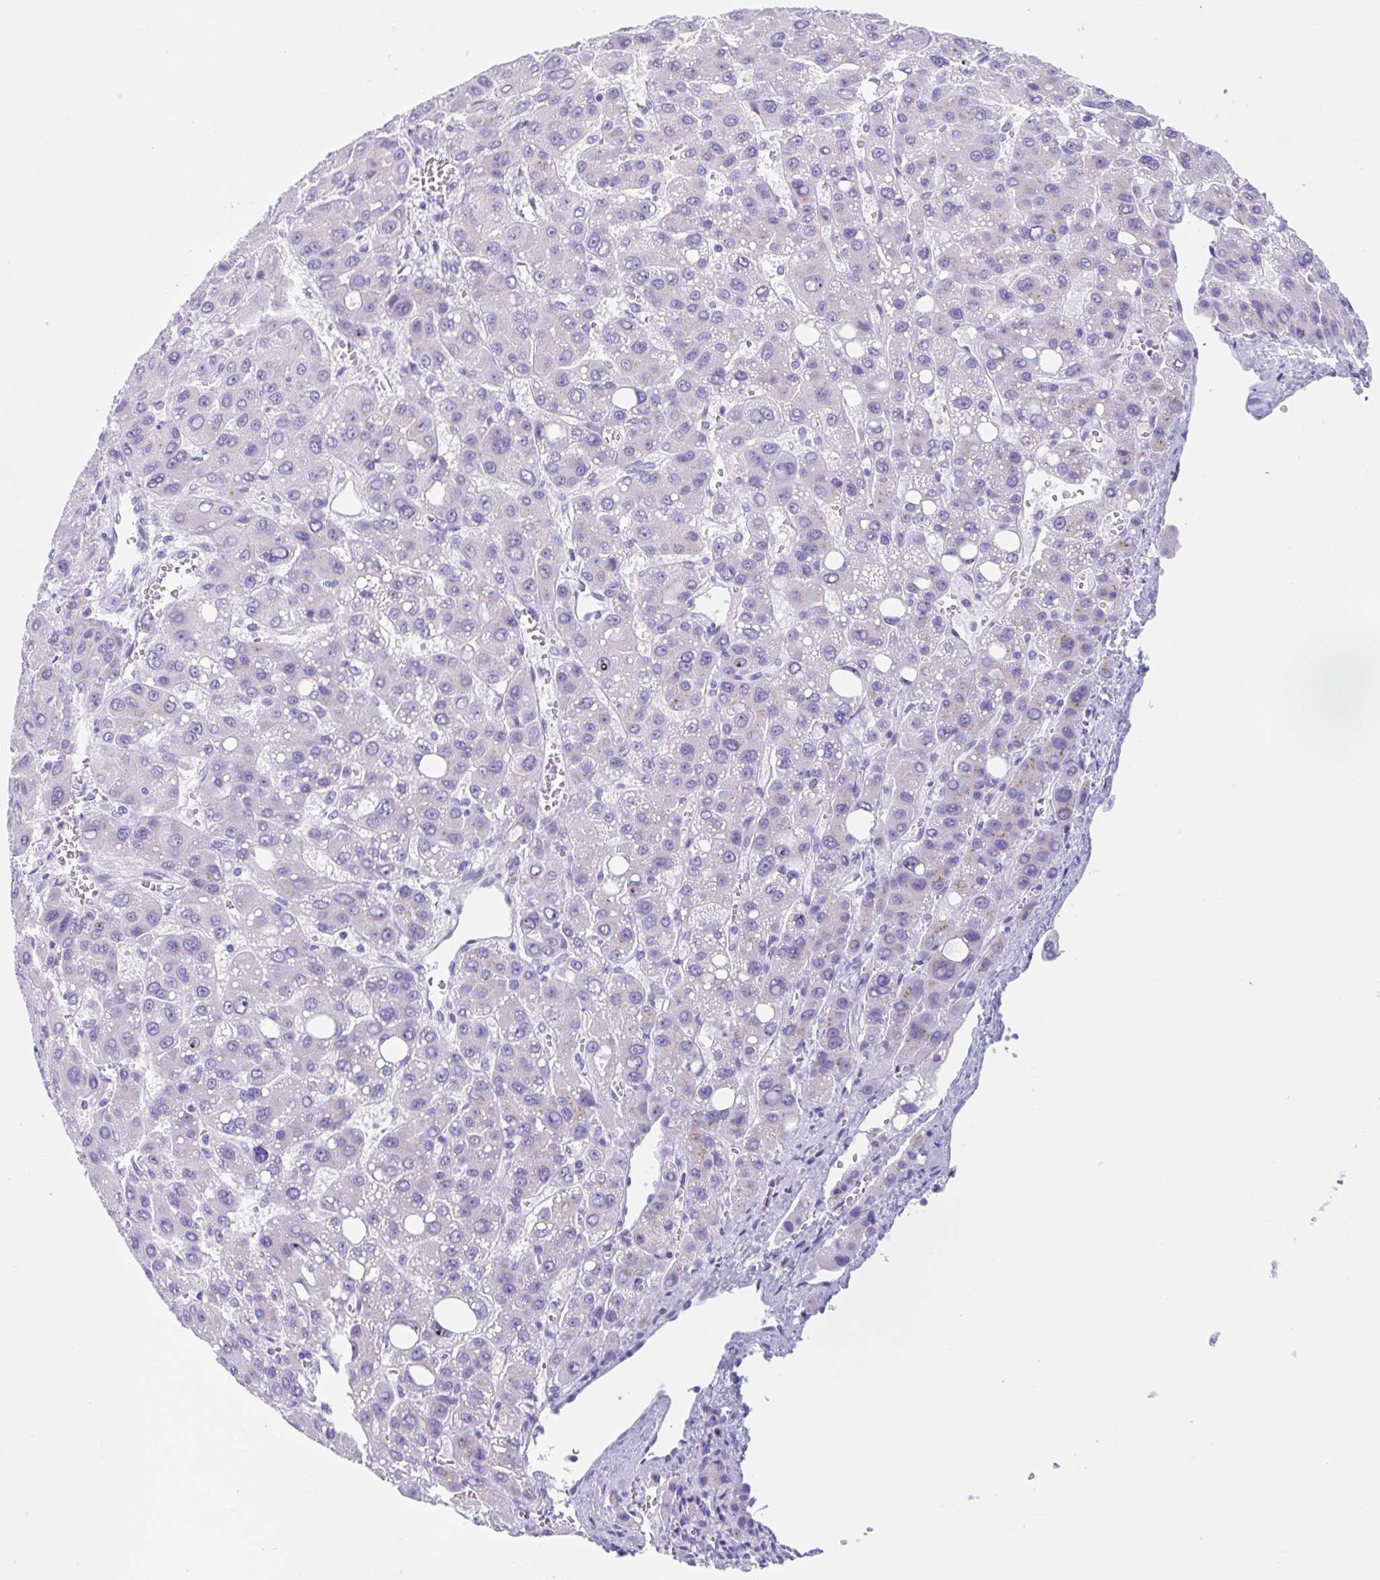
{"staining": {"intensity": "negative", "quantity": "none", "location": "none"}, "tissue": "liver cancer", "cell_type": "Tumor cells", "image_type": "cancer", "snomed": [{"axis": "morphology", "description": "Carcinoma, Hepatocellular, NOS"}, {"axis": "topography", "description": "Liver"}], "caption": "Immunohistochemistry (IHC) micrograph of neoplastic tissue: human liver hepatocellular carcinoma stained with DAB (3,3'-diaminobenzidine) reveals no significant protein positivity in tumor cells.", "gene": "CPTP", "patient": {"sex": "male", "age": 55}}